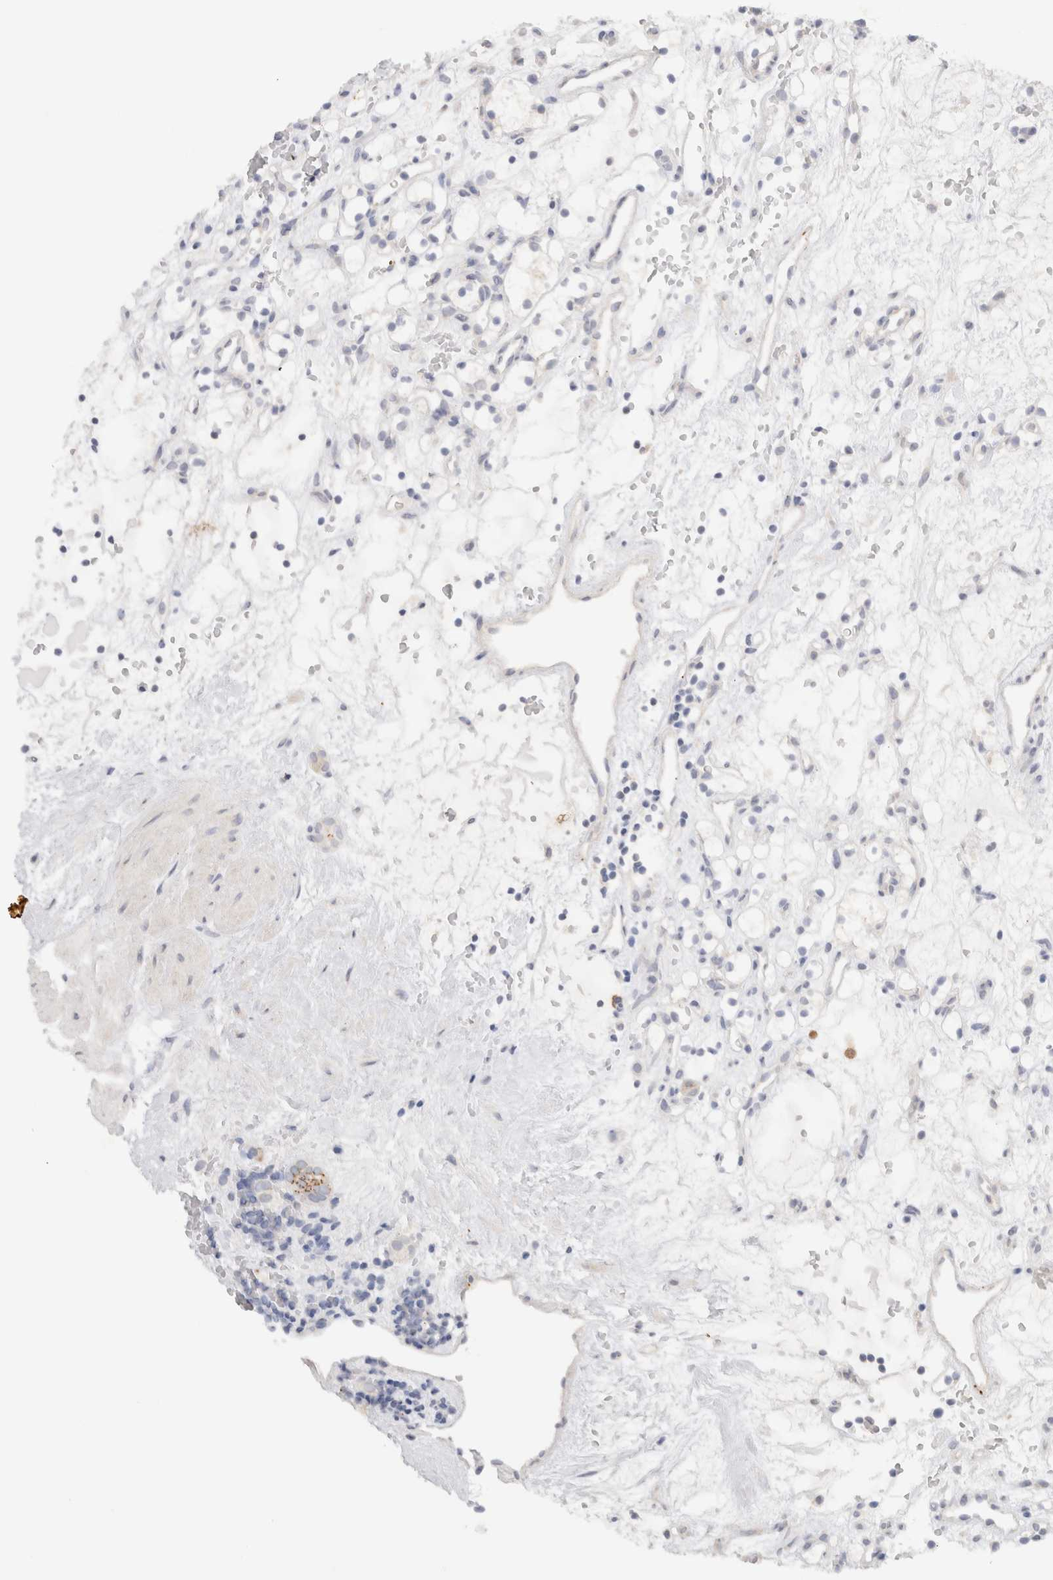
{"staining": {"intensity": "negative", "quantity": "none", "location": "none"}, "tissue": "renal cancer", "cell_type": "Tumor cells", "image_type": "cancer", "snomed": [{"axis": "morphology", "description": "Adenocarcinoma, NOS"}, {"axis": "topography", "description": "Kidney"}], "caption": "This is an IHC histopathology image of human renal cancer. There is no expression in tumor cells.", "gene": "CHRM4", "patient": {"sex": "female", "age": 60}}